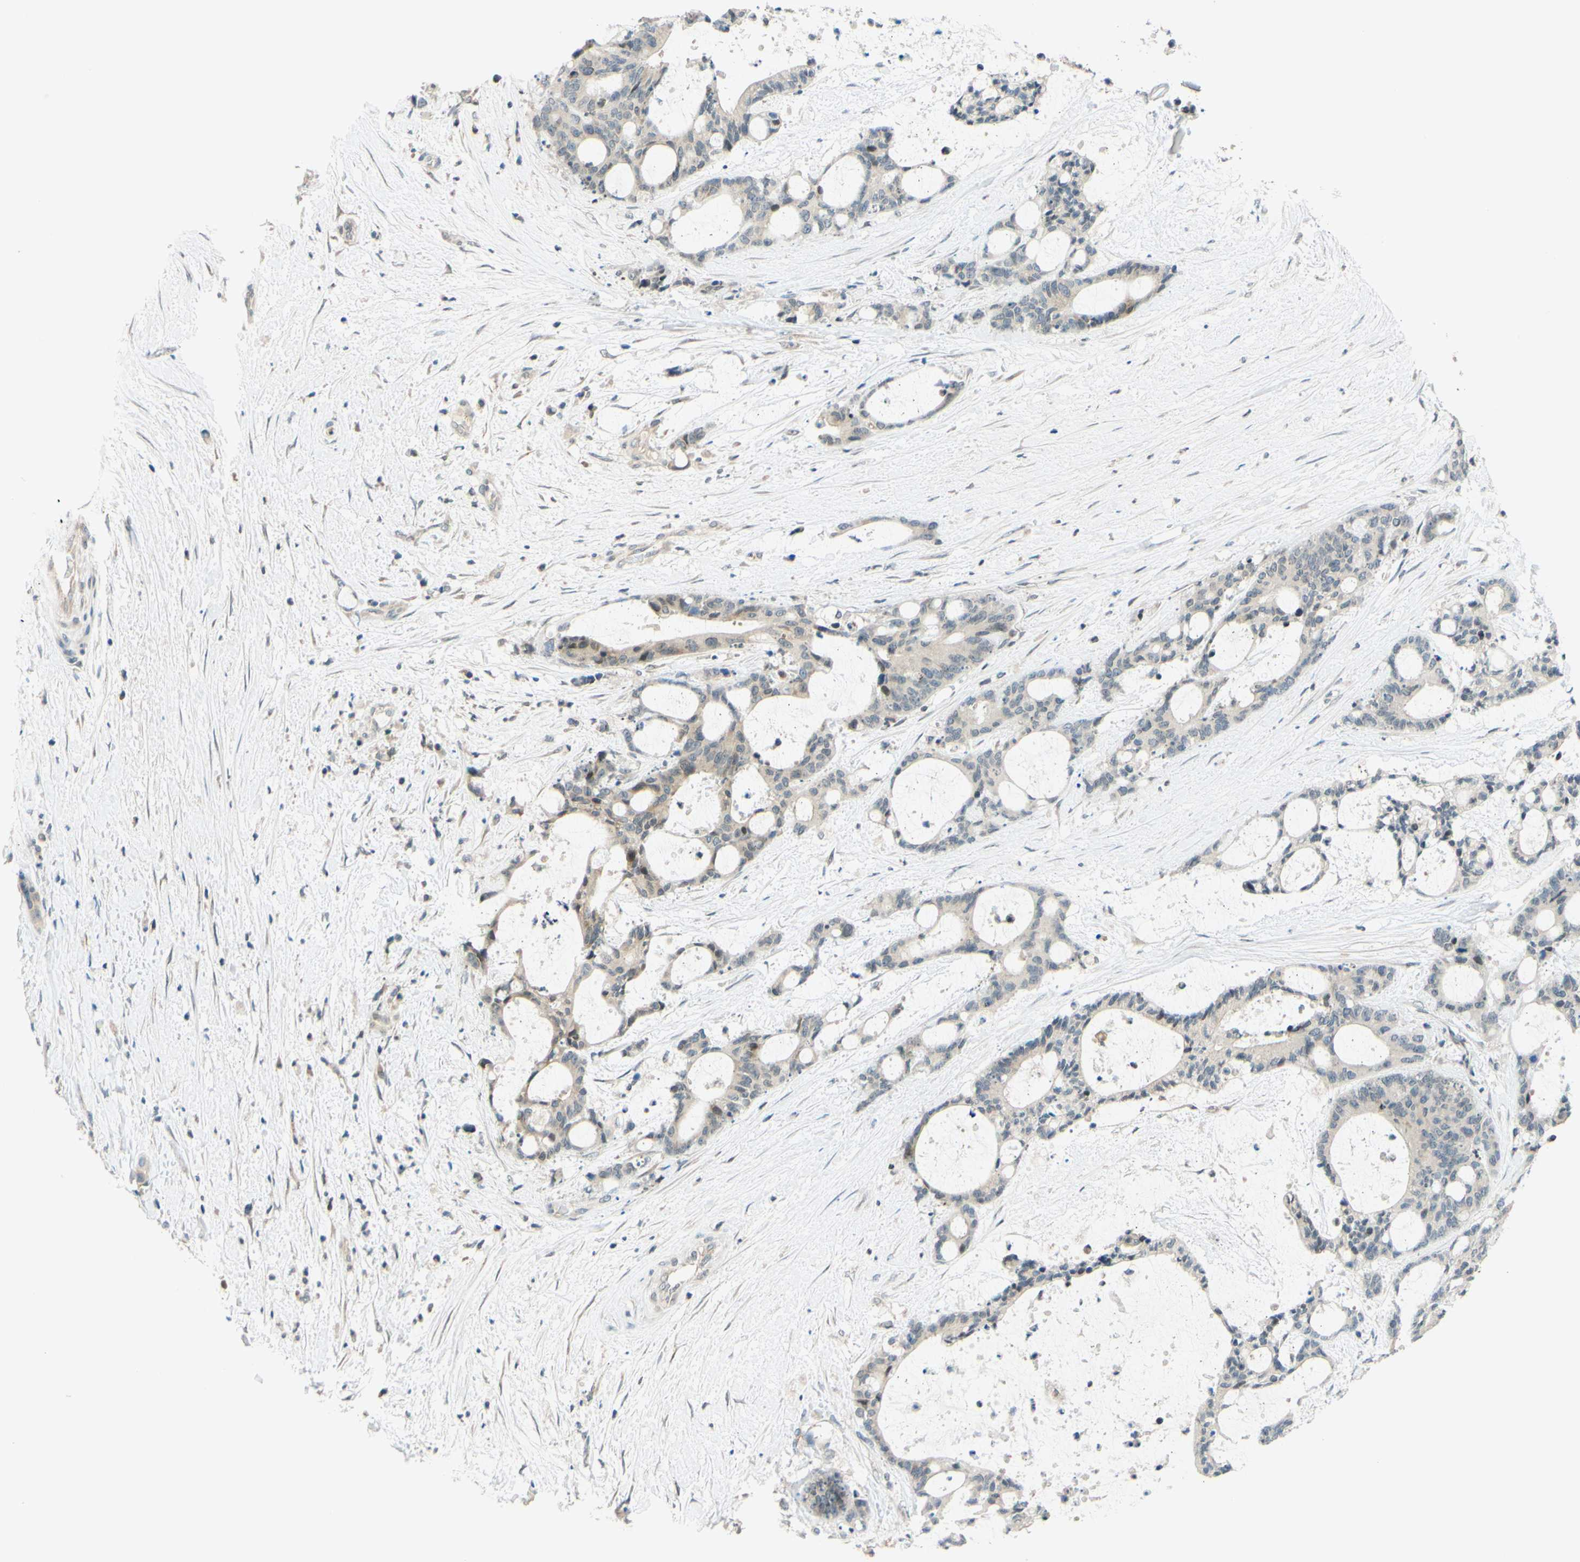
{"staining": {"intensity": "weak", "quantity": "<25%", "location": "cytoplasmic/membranous"}, "tissue": "liver cancer", "cell_type": "Tumor cells", "image_type": "cancer", "snomed": [{"axis": "morphology", "description": "Cholangiocarcinoma"}, {"axis": "topography", "description": "Liver"}], "caption": "Immunohistochemistry of liver cholangiocarcinoma demonstrates no staining in tumor cells. (Brightfield microscopy of DAB IHC at high magnification).", "gene": "C2CD2L", "patient": {"sex": "female", "age": 73}}